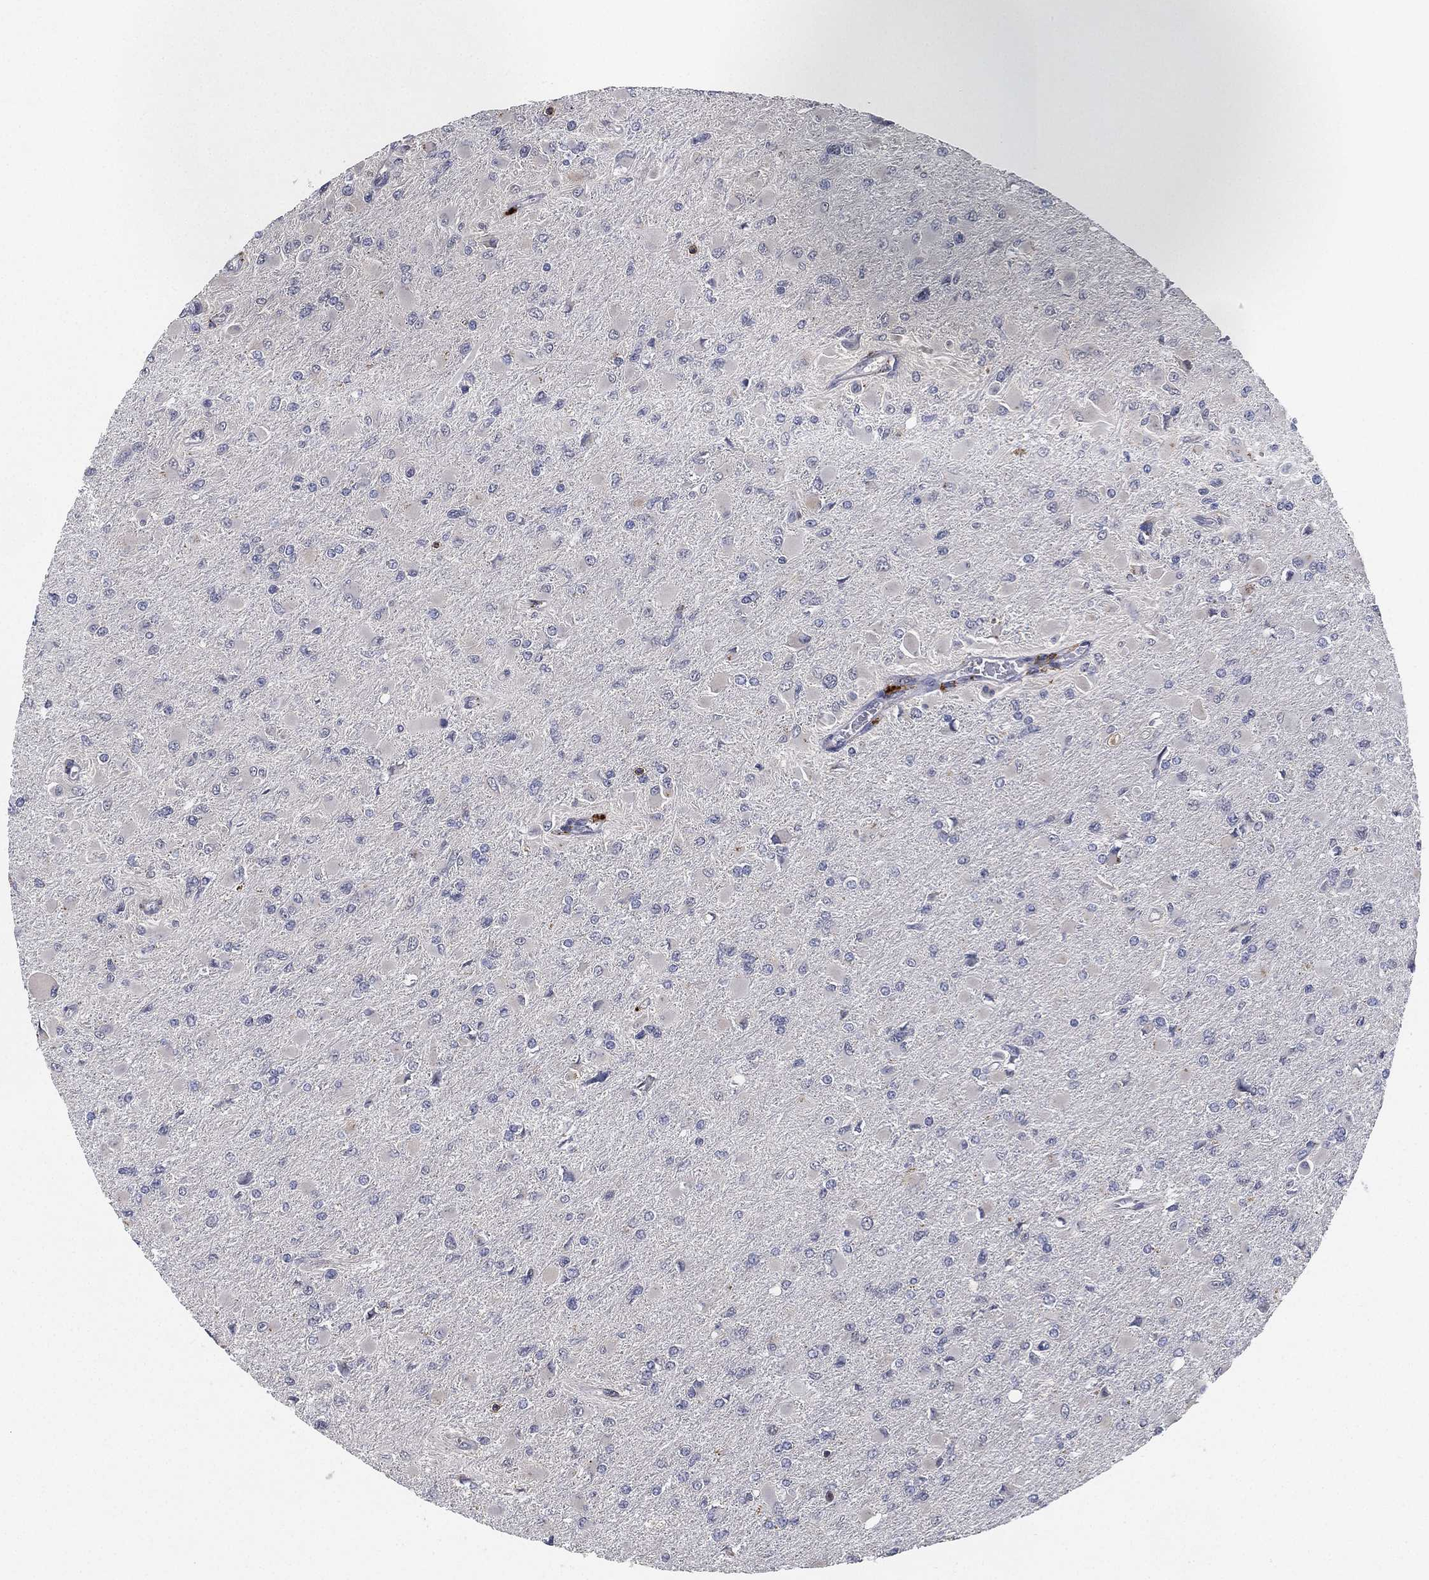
{"staining": {"intensity": "negative", "quantity": "none", "location": "none"}, "tissue": "glioma", "cell_type": "Tumor cells", "image_type": "cancer", "snomed": [{"axis": "morphology", "description": "Glioma, malignant, High grade"}, {"axis": "topography", "description": "Cerebral cortex"}], "caption": "This micrograph is of malignant glioma (high-grade) stained with immunohistochemistry (IHC) to label a protein in brown with the nuclei are counter-stained blue. There is no positivity in tumor cells. The staining is performed using DAB (3,3'-diaminobenzidine) brown chromogen with nuclei counter-stained in using hematoxylin.", "gene": "CFAP251", "patient": {"sex": "female", "age": 36}}